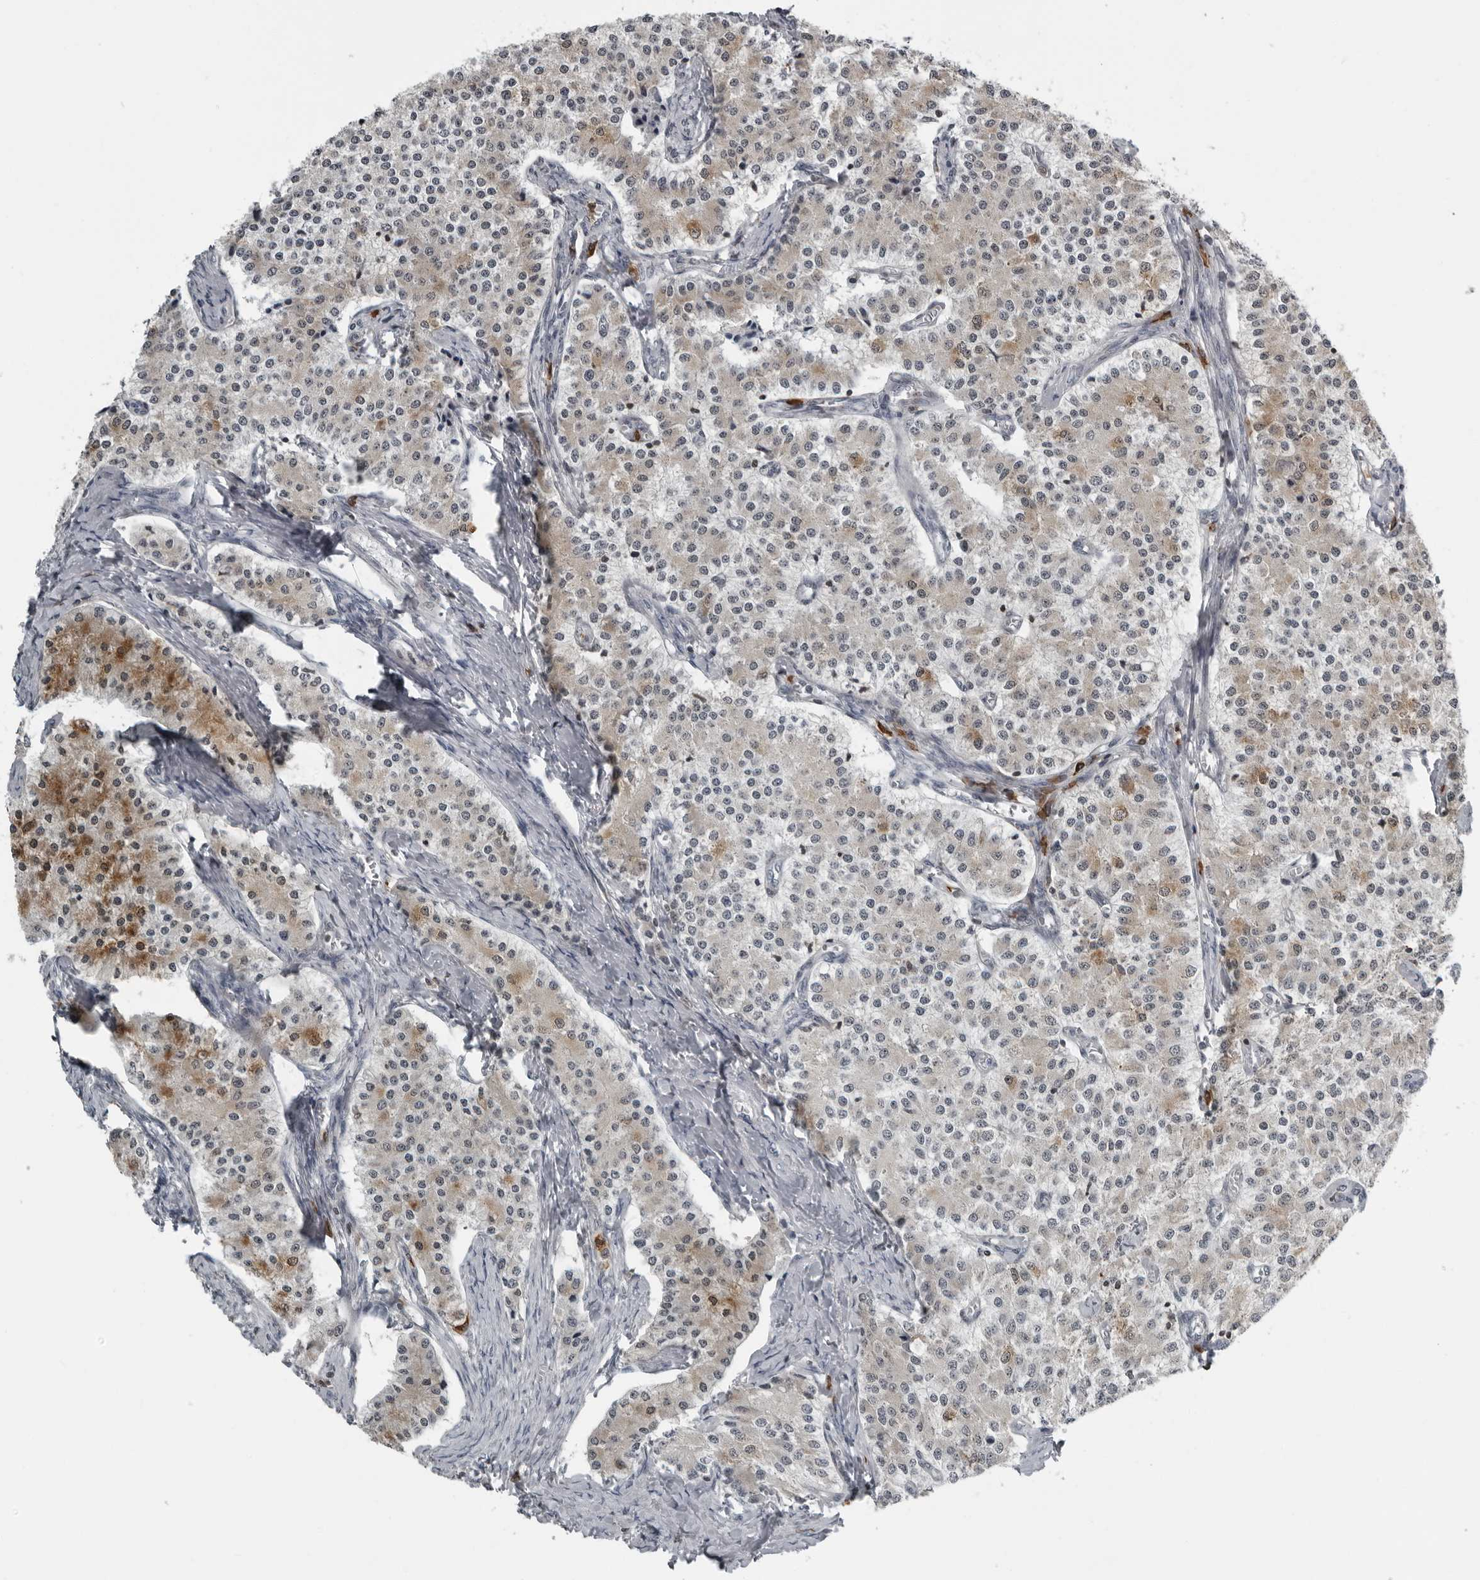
{"staining": {"intensity": "weak", "quantity": "25%-75%", "location": "cytoplasmic/membranous"}, "tissue": "carcinoid", "cell_type": "Tumor cells", "image_type": "cancer", "snomed": [{"axis": "morphology", "description": "Carcinoid, malignant, NOS"}, {"axis": "topography", "description": "Colon"}], "caption": "The immunohistochemical stain highlights weak cytoplasmic/membranous expression in tumor cells of malignant carcinoid tissue.", "gene": "RTCA", "patient": {"sex": "female", "age": 52}}